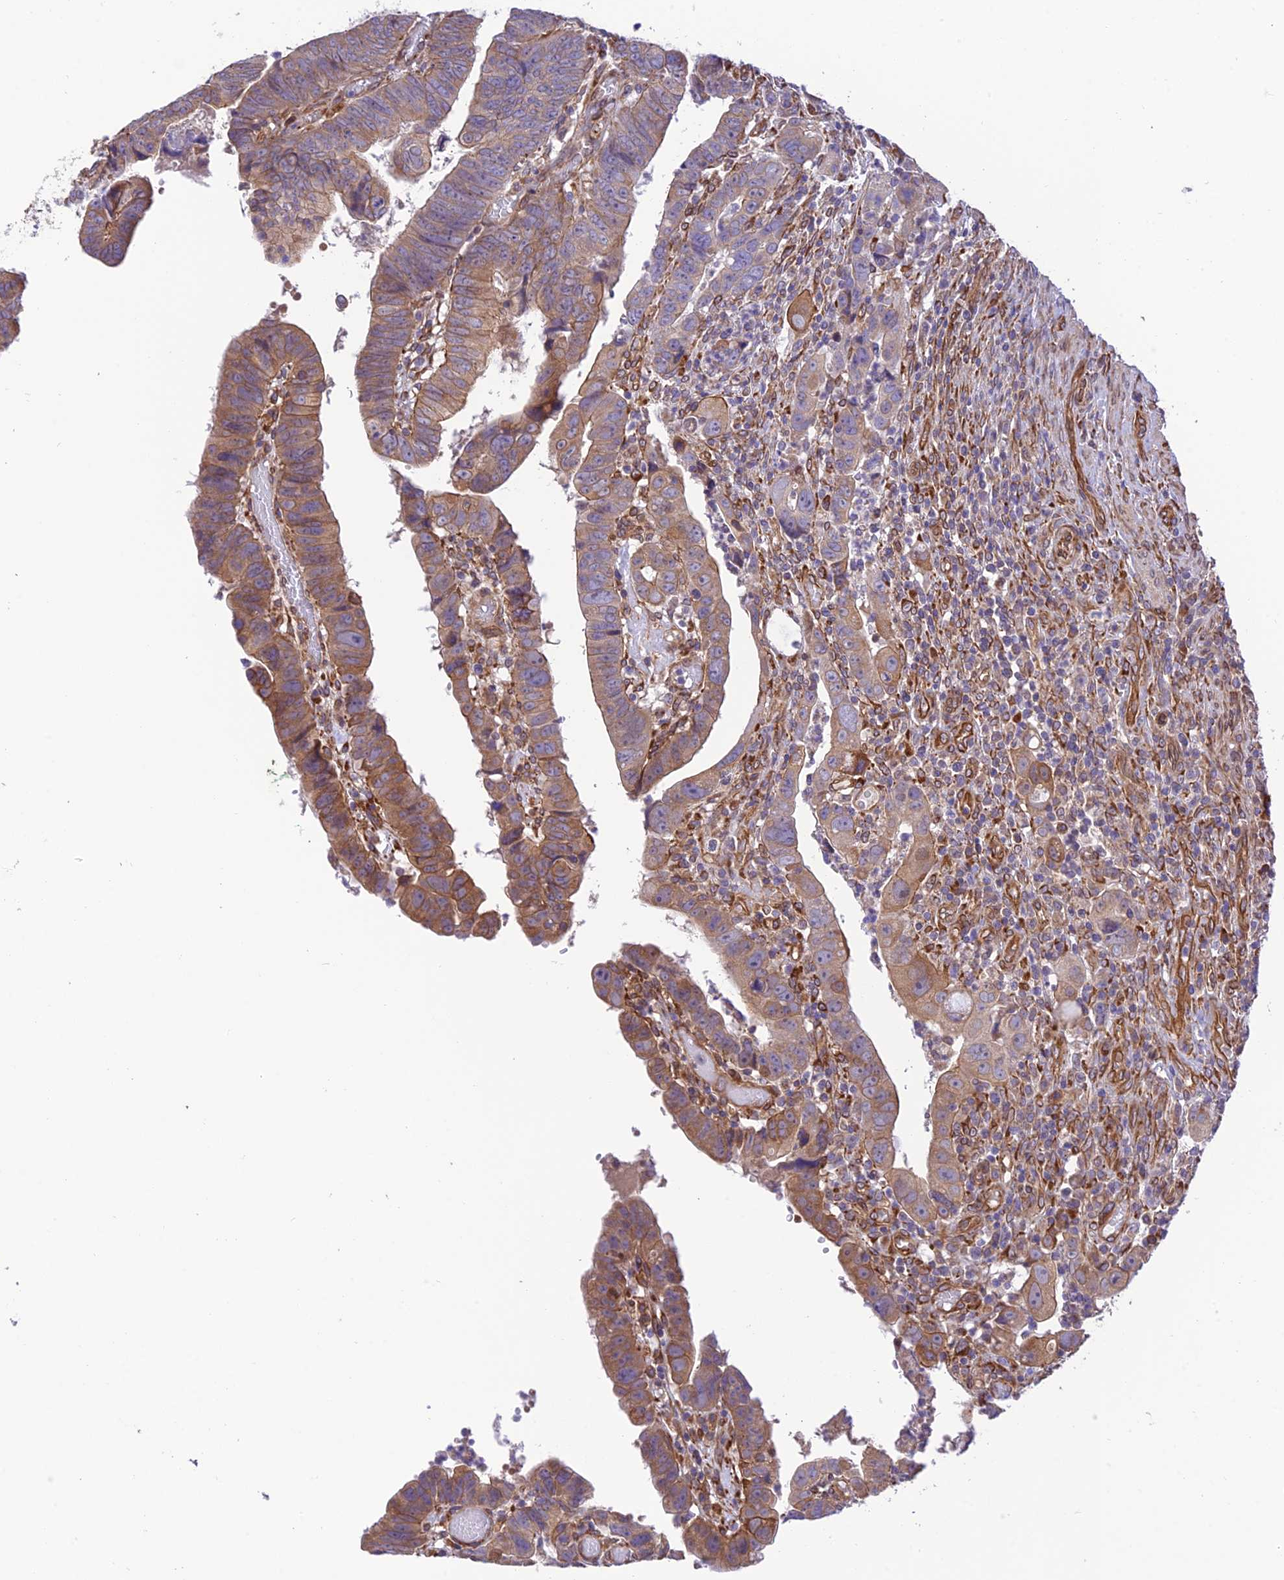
{"staining": {"intensity": "moderate", "quantity": "25%-75%", "location": "cytoplasmic/membranous"}, "tissue": "colorectal cancer", "cell_type": "Tumor cells", "image_type": "cancer", "snomed": [{"axis": "morphology", "description": "Normal tissue, NOS"}, {"axis": "morphology", "description": "Adenocarcinoma, NOS"}, {"axis": "topography", "description": "Rectum"}], "caption": "Approximately 25%-75% of tumor cells in colorectal cancer (adenocarcinoma) display moderate cytoplasmic/membranous protein positivity as visualized by brown immunohistochemical staining.", "gene": "EXOC3L4", "patient": {"sex": "female", "age": 65}}